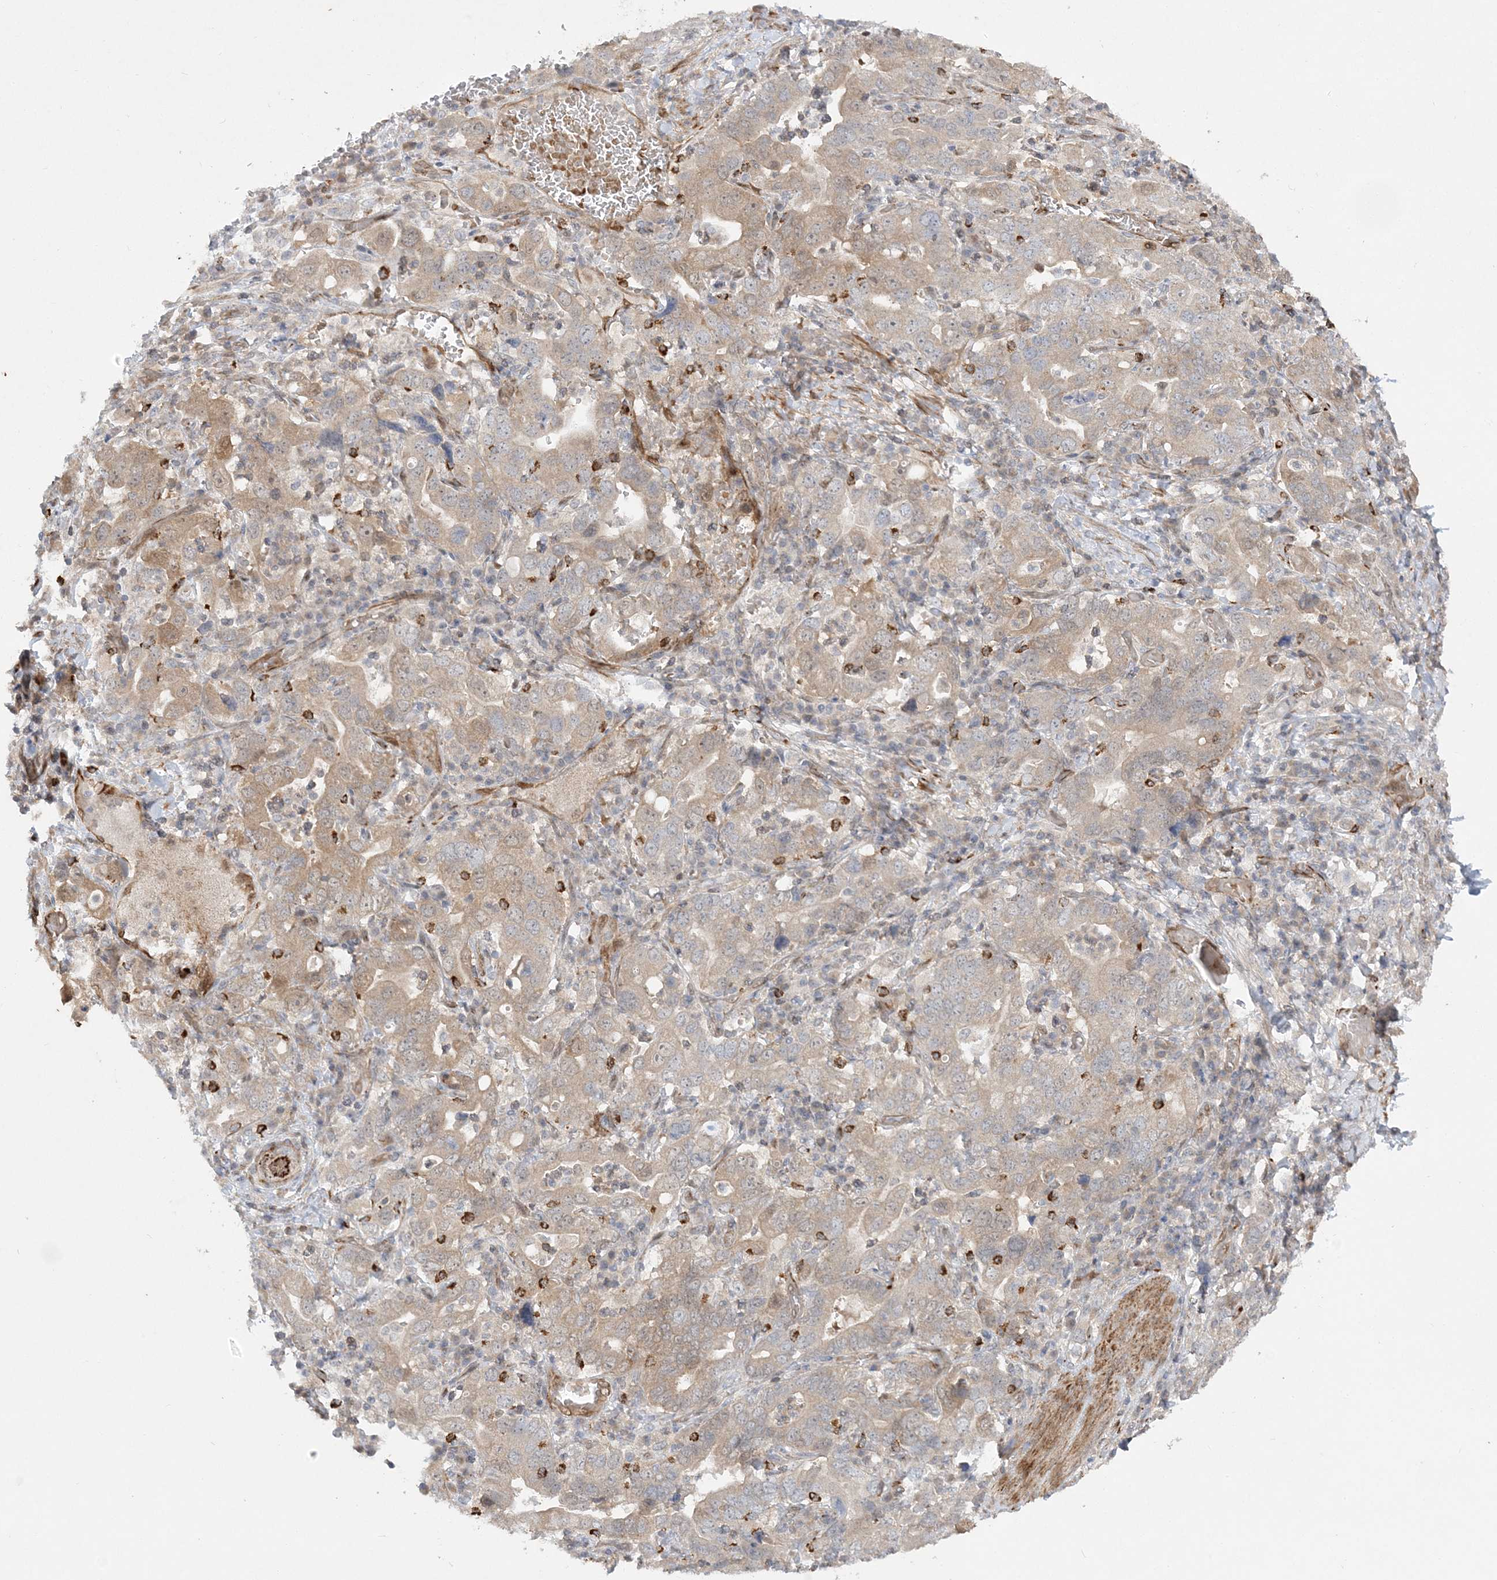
{"staining": {"intensity": "moderate", "quantity": "25%-75%", "location": "cytoplasmic/membranous"}, "tissue": "stomach cancer", "cell_type": "Tumor cells", "image_type": "cancer", "snomed": [{"axis": "morphology", "description": "Adenocarcinoma, NOS"}, {"axis": "topography", "description": "Stomach, upper"}], "caption": "The immunohistochemical stain labels moderate cytoplasmic/membranous positivity in tumor cells of stomach cancer (adenocarcinoma) tissue.", "gene": "INPP1", "patient": {"sex": "male", "age": 62}}